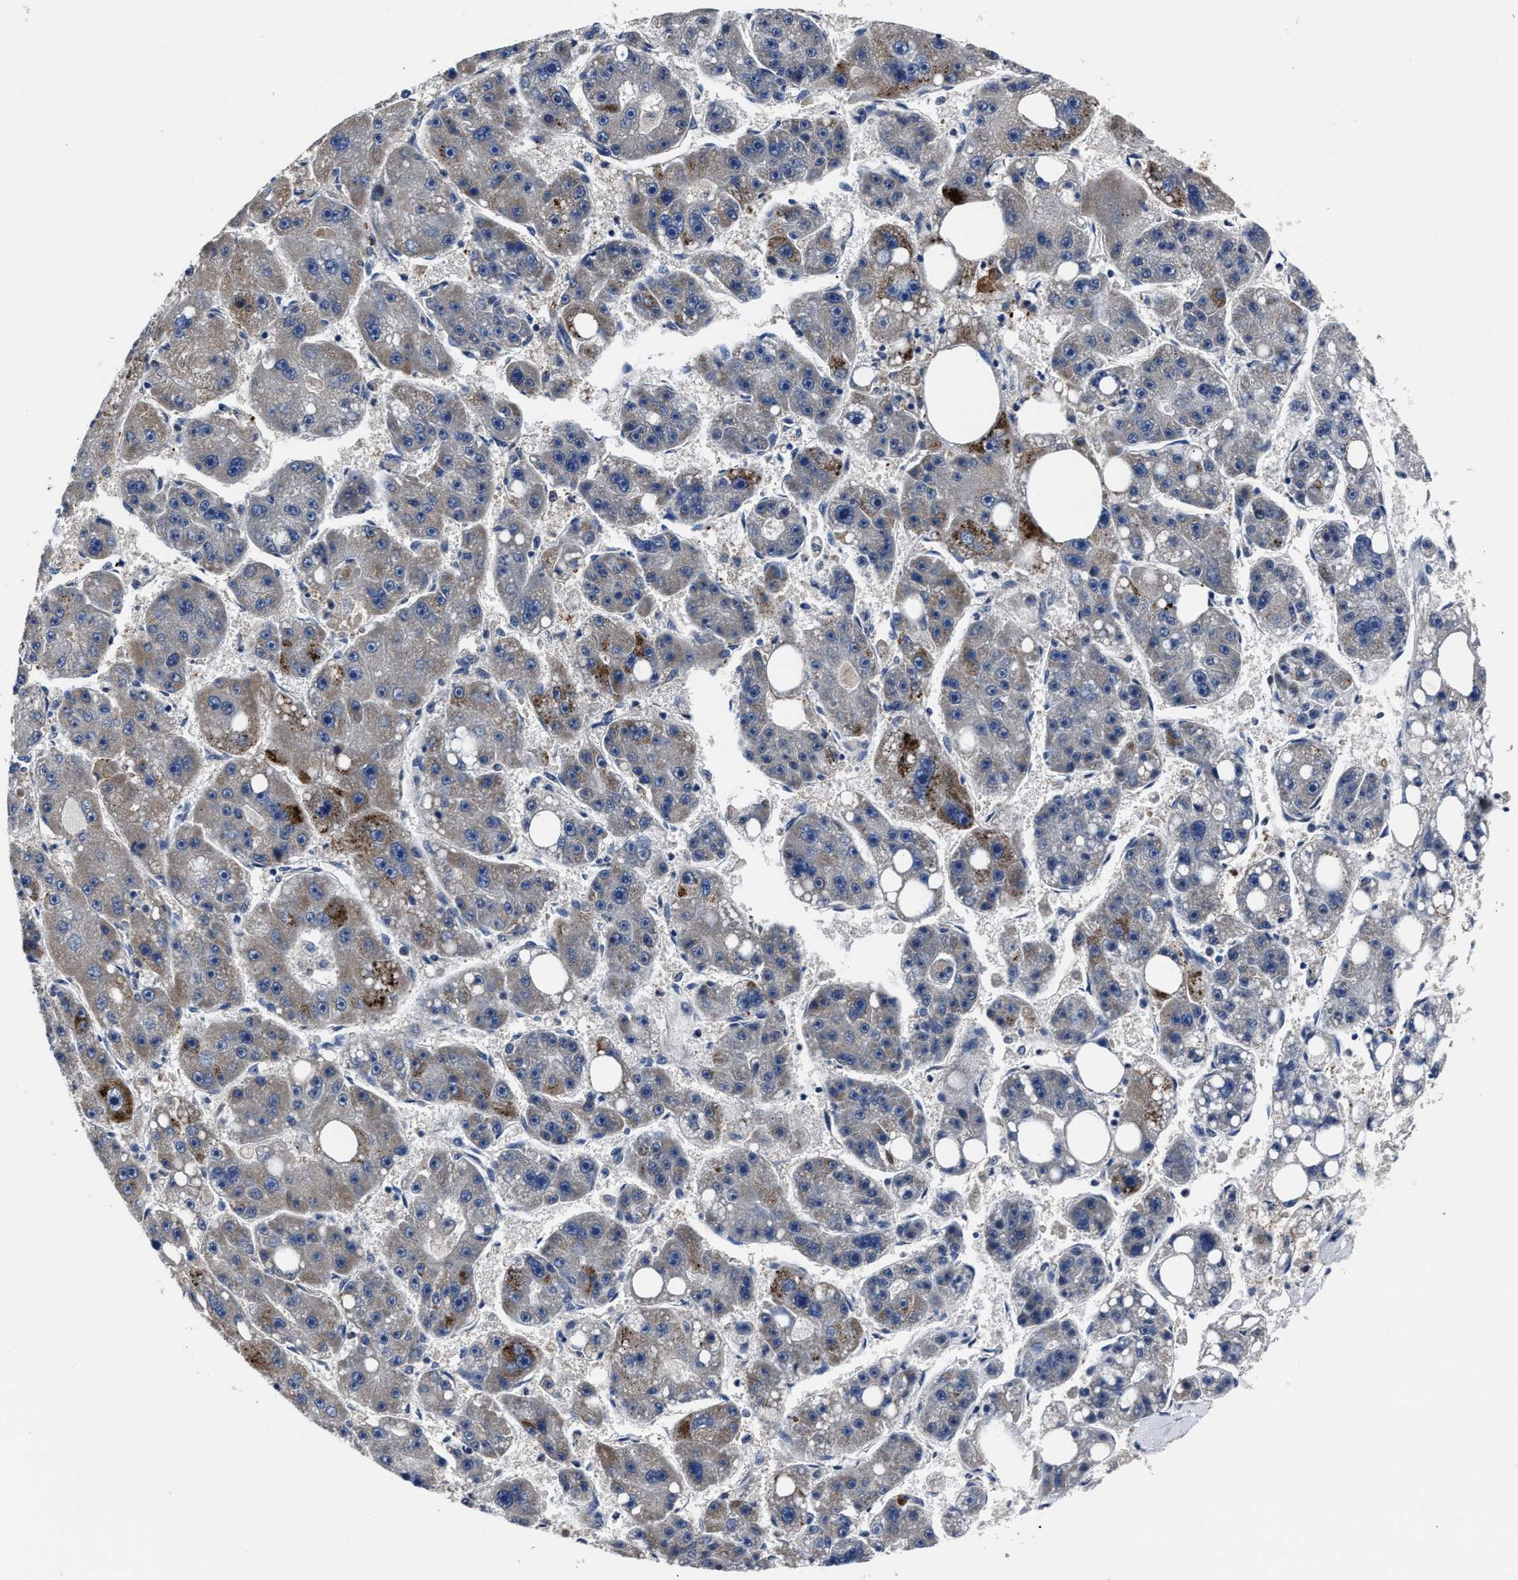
{"staining": {"intensity": "moderate", "quantity": "<25%", "location": "cytoplasmic/membranous"}, "tissue": "liver cancer", "cell_type": "Tumor cells", "image_type": "cancer", "snomed": [{"axis": "morphology", "description": "Carcinoma, Hepatocellular, NOS"}, {"axis": "topography", "description": "Liver"}], "caption": "Hepatocellular carcinoma (liver) stained with a brown dye reveals moderate cytoplasmic/membranous positive positivity in approximately <25% of tumor cells.", "gene": "RSBN1L", "patient": {"sex": "female", "age": 61}}